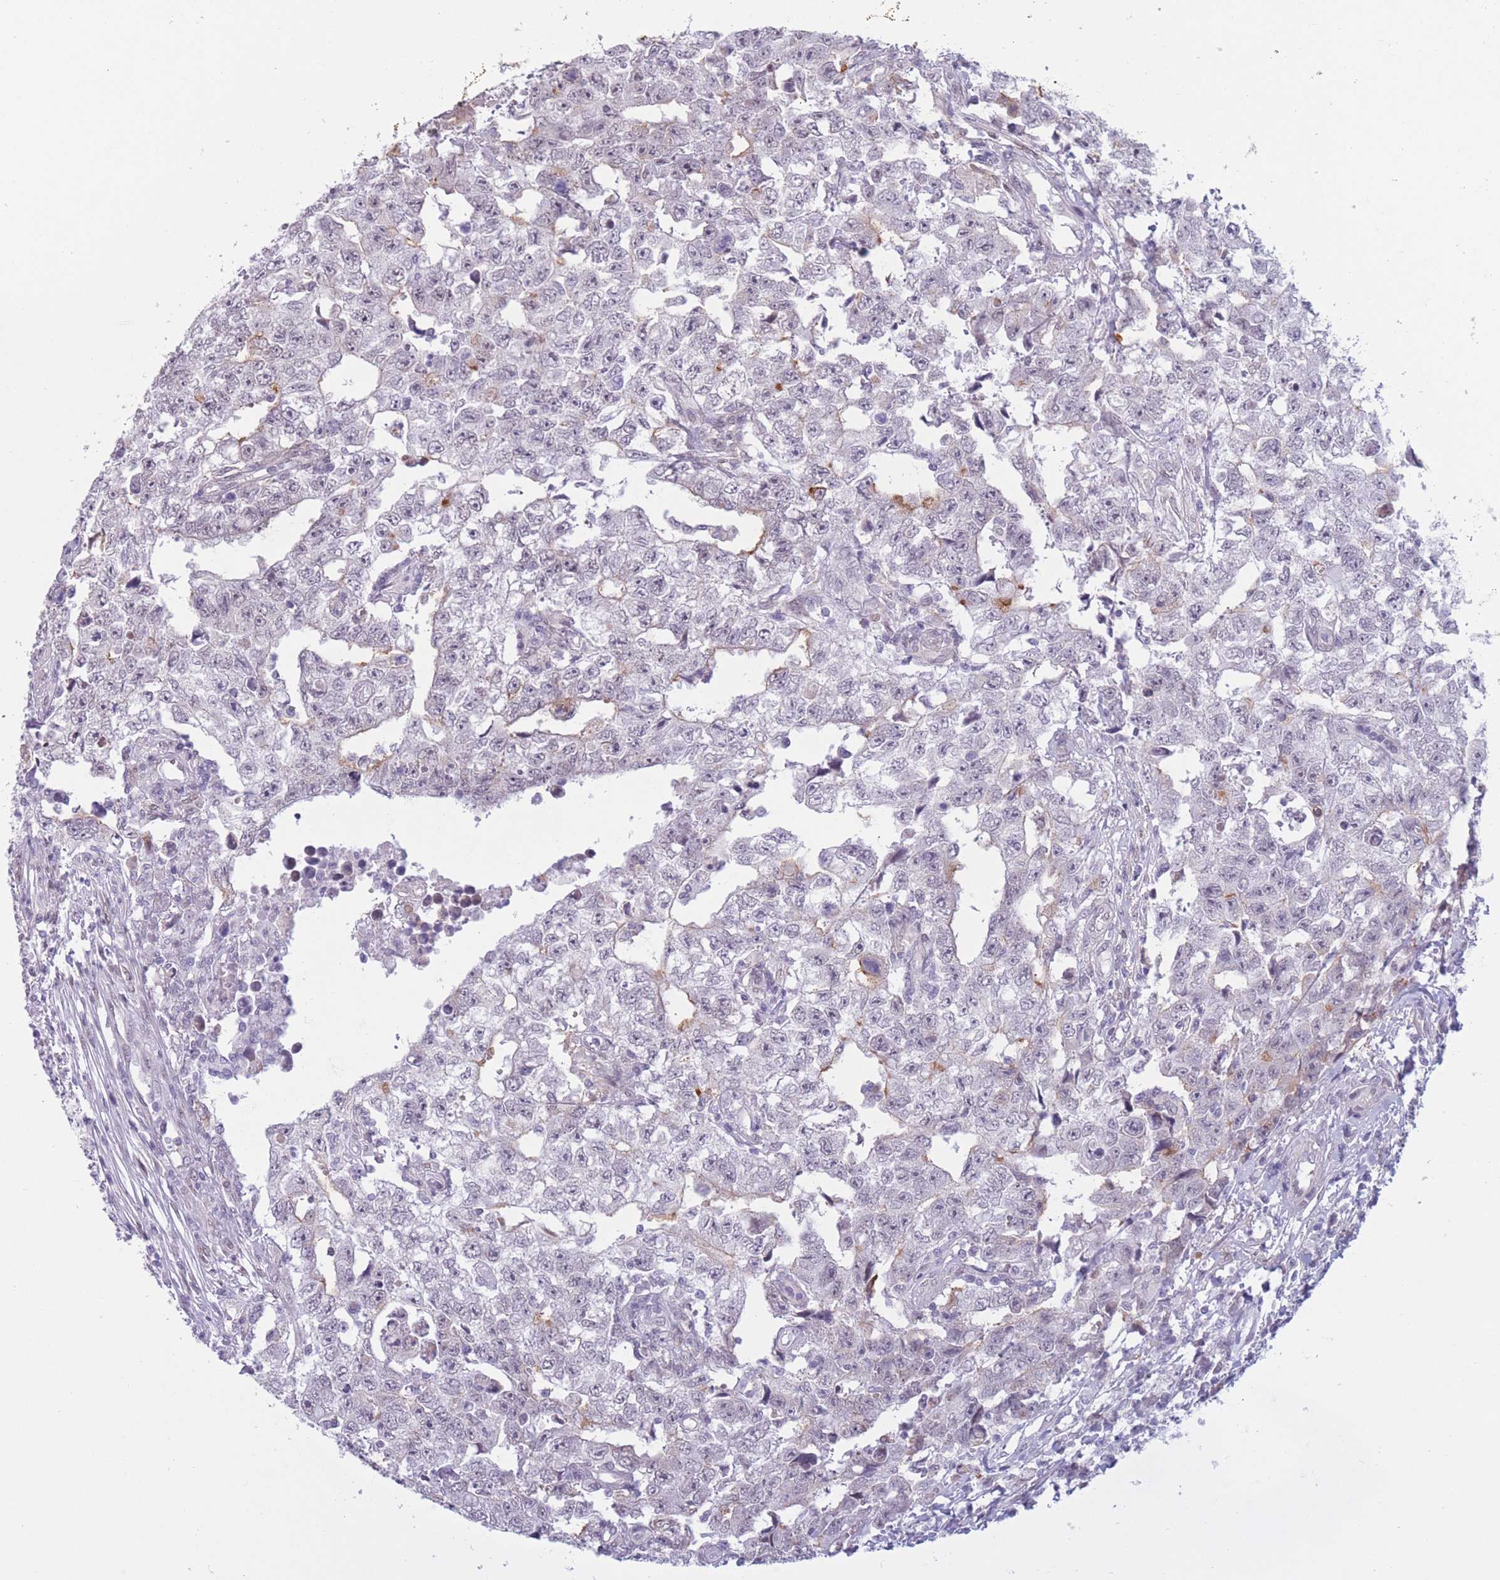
{"staining": {"intensity": "negative", "quantity": "none", "location": "none"}, "tissue": "testis cancer", "cell_type": "Tumor cells", "image_type": "cancer", "snomed": [{"axis": "morphology", "description": "Carcinoma, Embryonal, NOS"}, {"axis": "topography", "description": "Testis"}], "caption": "This is a image of immunohistochemistry (IHC) staining of embryonal carcinoma (testis), which shows no expression in tumor cells.", "gene": "PODXL", "patient": {"sex": "male", "age": 25}}